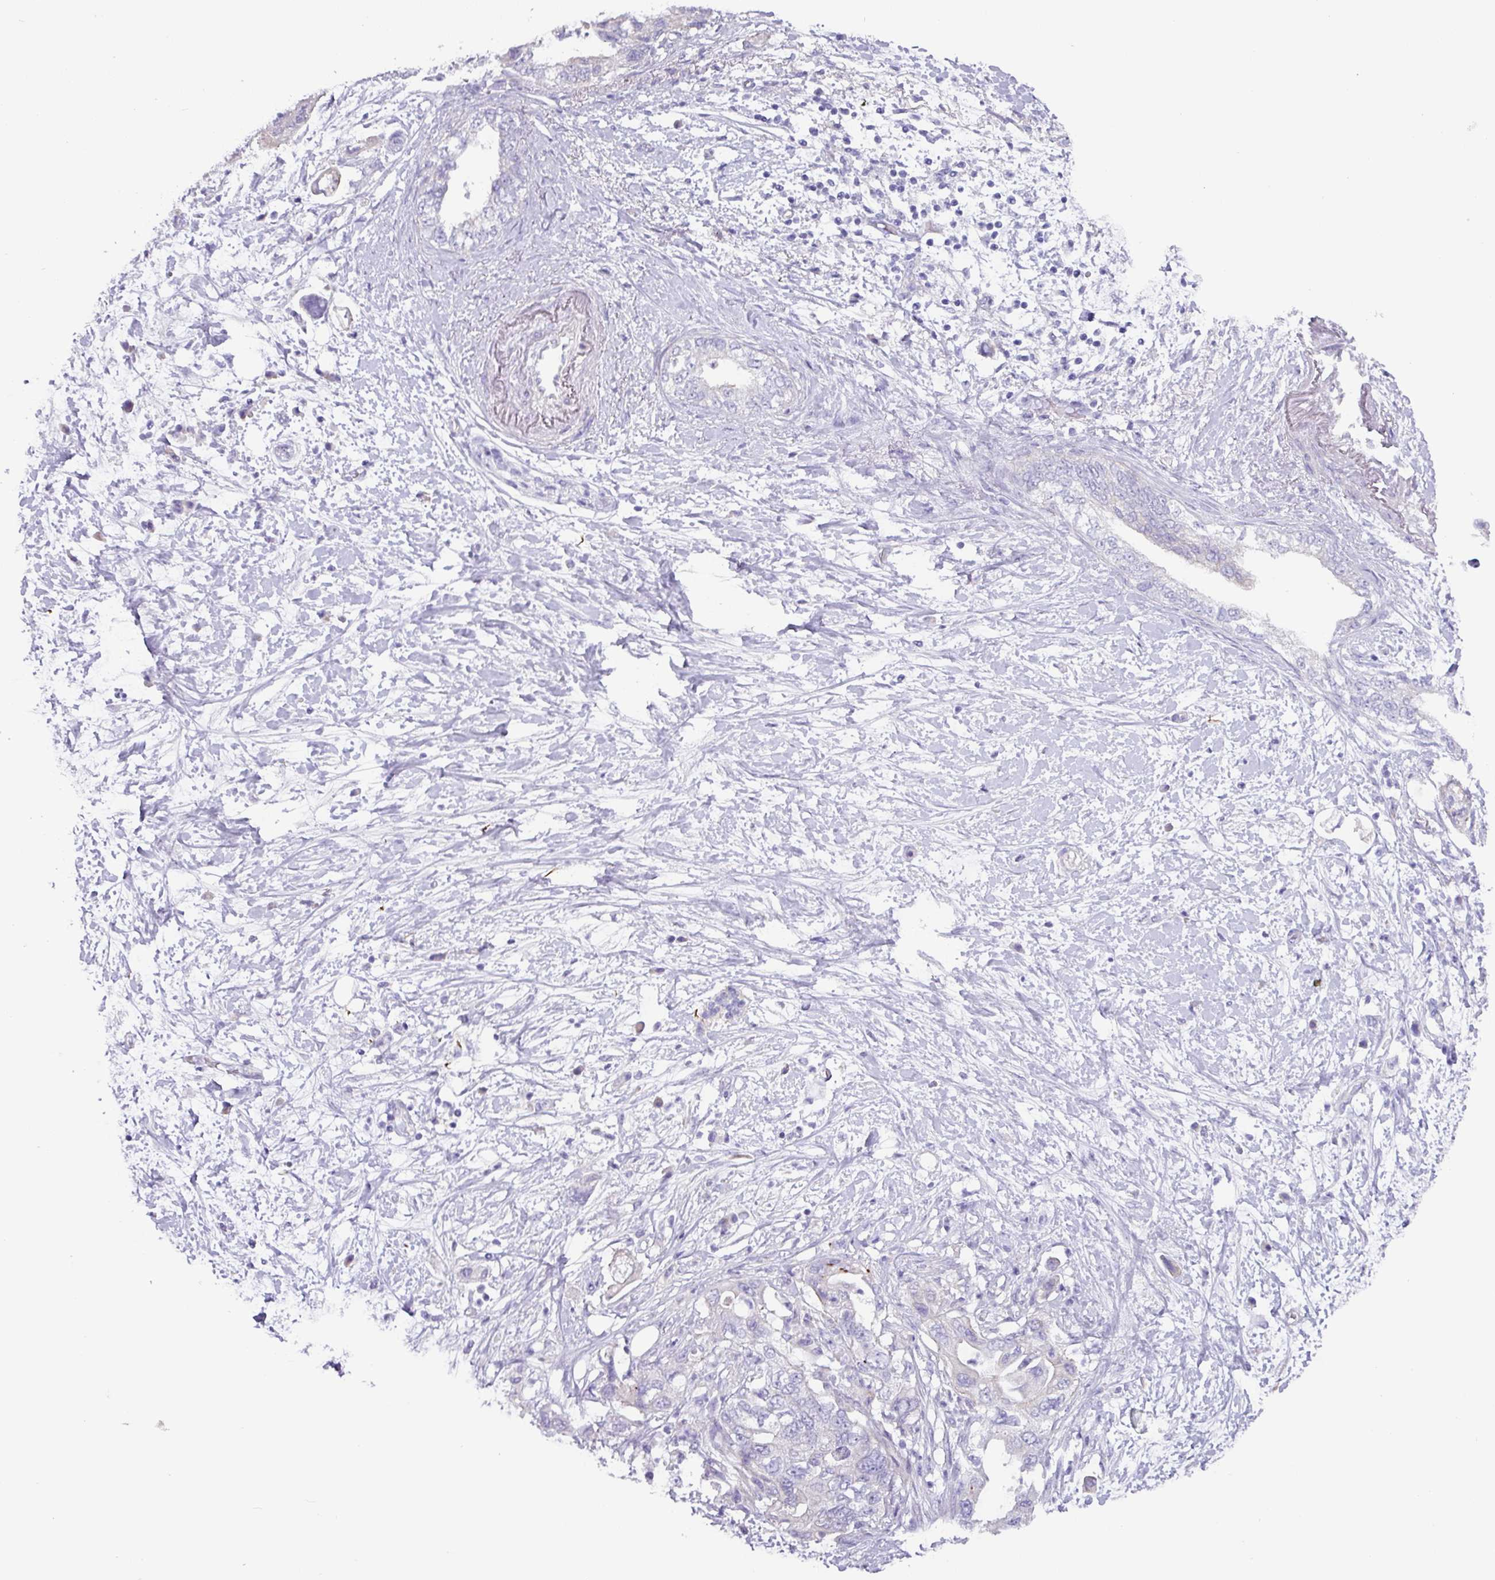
{"staining": {"intensity": "negative", "quantity": "none", "location": "none"}, "tissue": "pancreatic cancer", "cell_type": "Tumor cells", "image_type": "cancer", "snomed": [{"axis": "morphology", "description": "Adenocarcinoma, NOS"}, {"axis": "topography", "description": "Pancreas"}], "caption": "Immunohistochemical staining of pancreatic adenocarcinoma reveals no significant positivity in tumor cells.", "gene": "RGS16", "patient": {"sex": "female", "age": 73}}